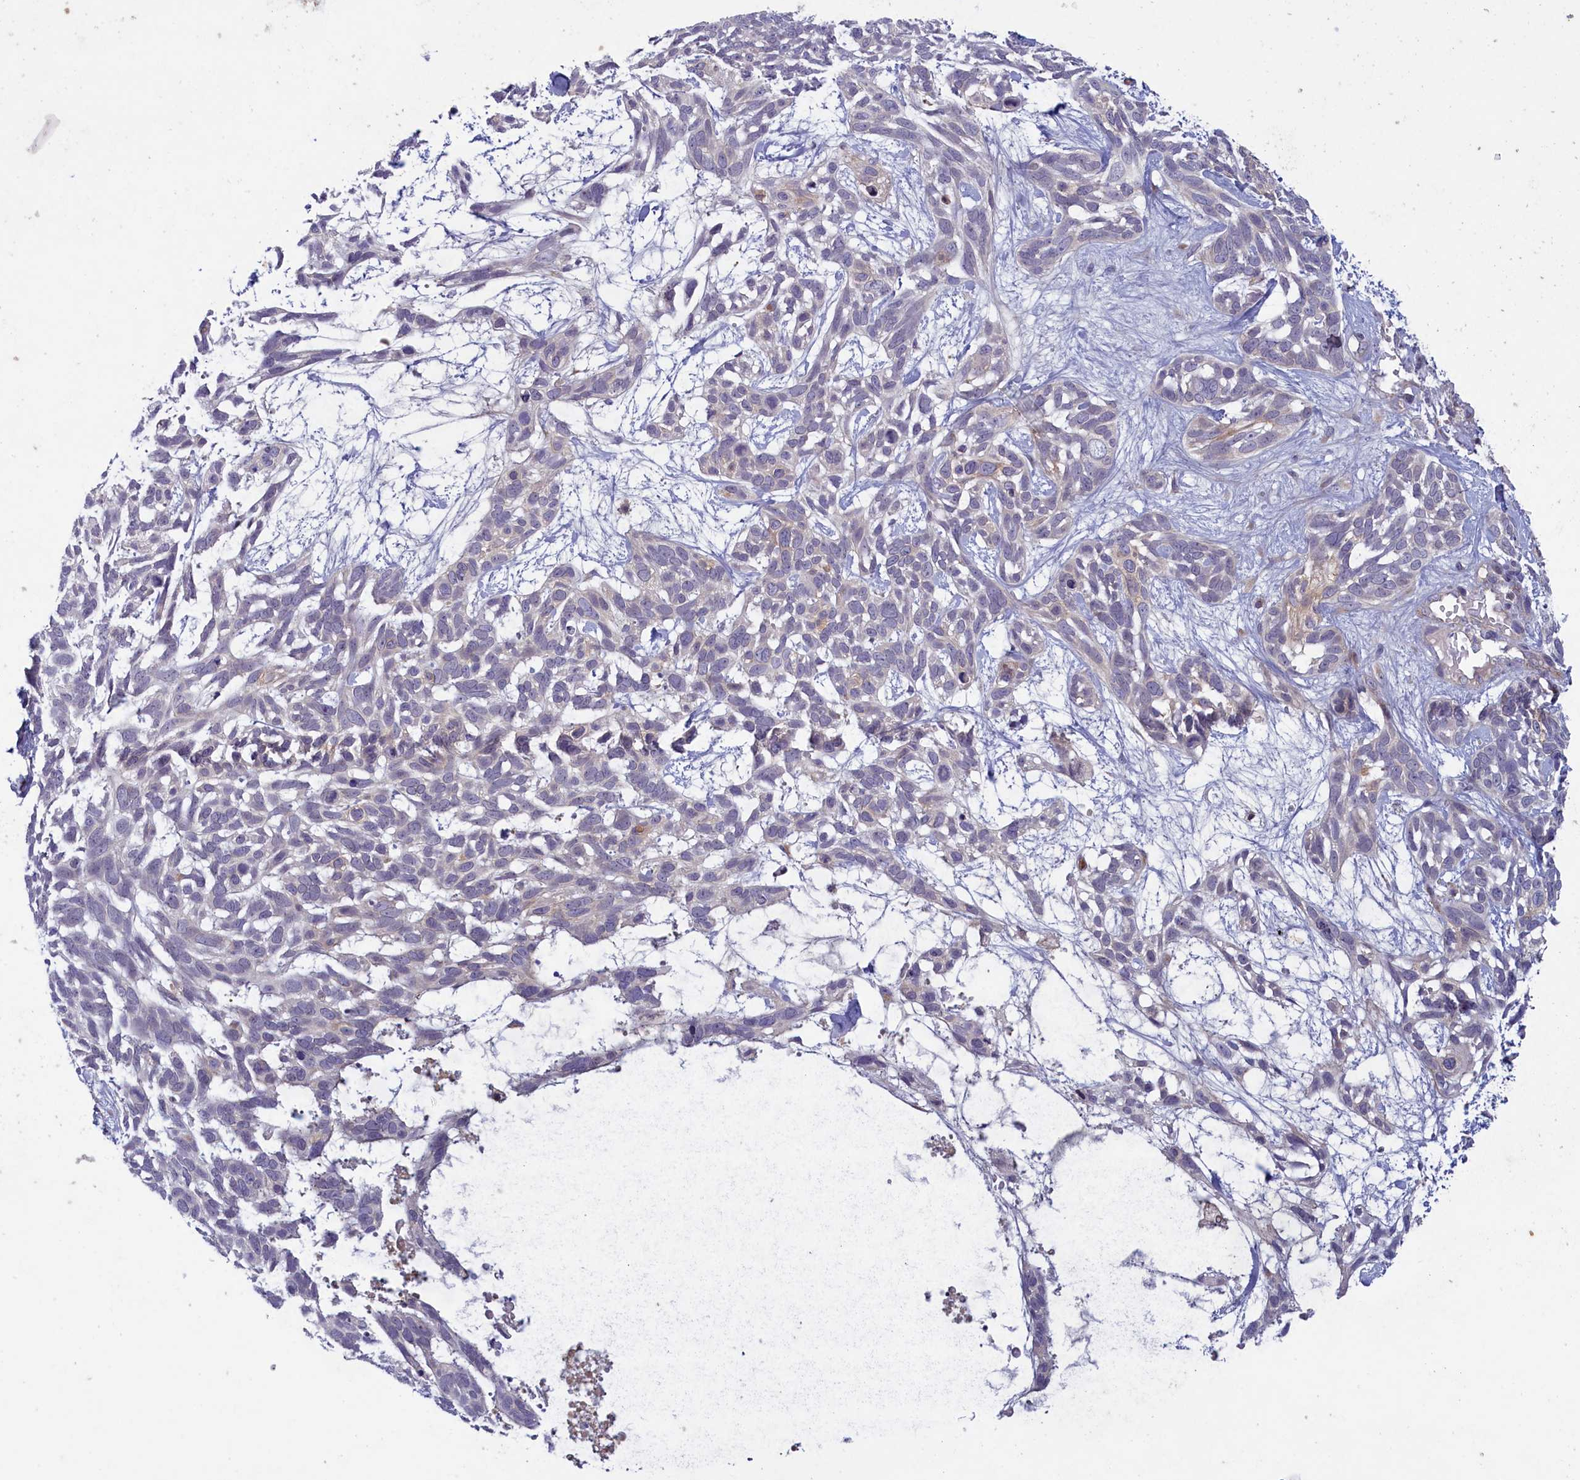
{"staining": {"intensity": "negative", "quantity": "none", "location": "none"}, "tissue": "skin cancer", "cell_type": "Tumor cells", "image_type": "cancer", "snomed": [{"axis": "morphology", "description": "Basal cell carcinoma"}, {"axis": "topography", "description": "Skin"}], "caption": "Immunohistochemistry of basal cell carcinoma (skin) displays no expression in tumor cells. (DAB (3,3'-diaminobenzidine) immunohistochemistry (IHC) with hematoxylin counter stain).", "gene": "PLEKHG6", "patient": {"sex": "male", "age": 88}}